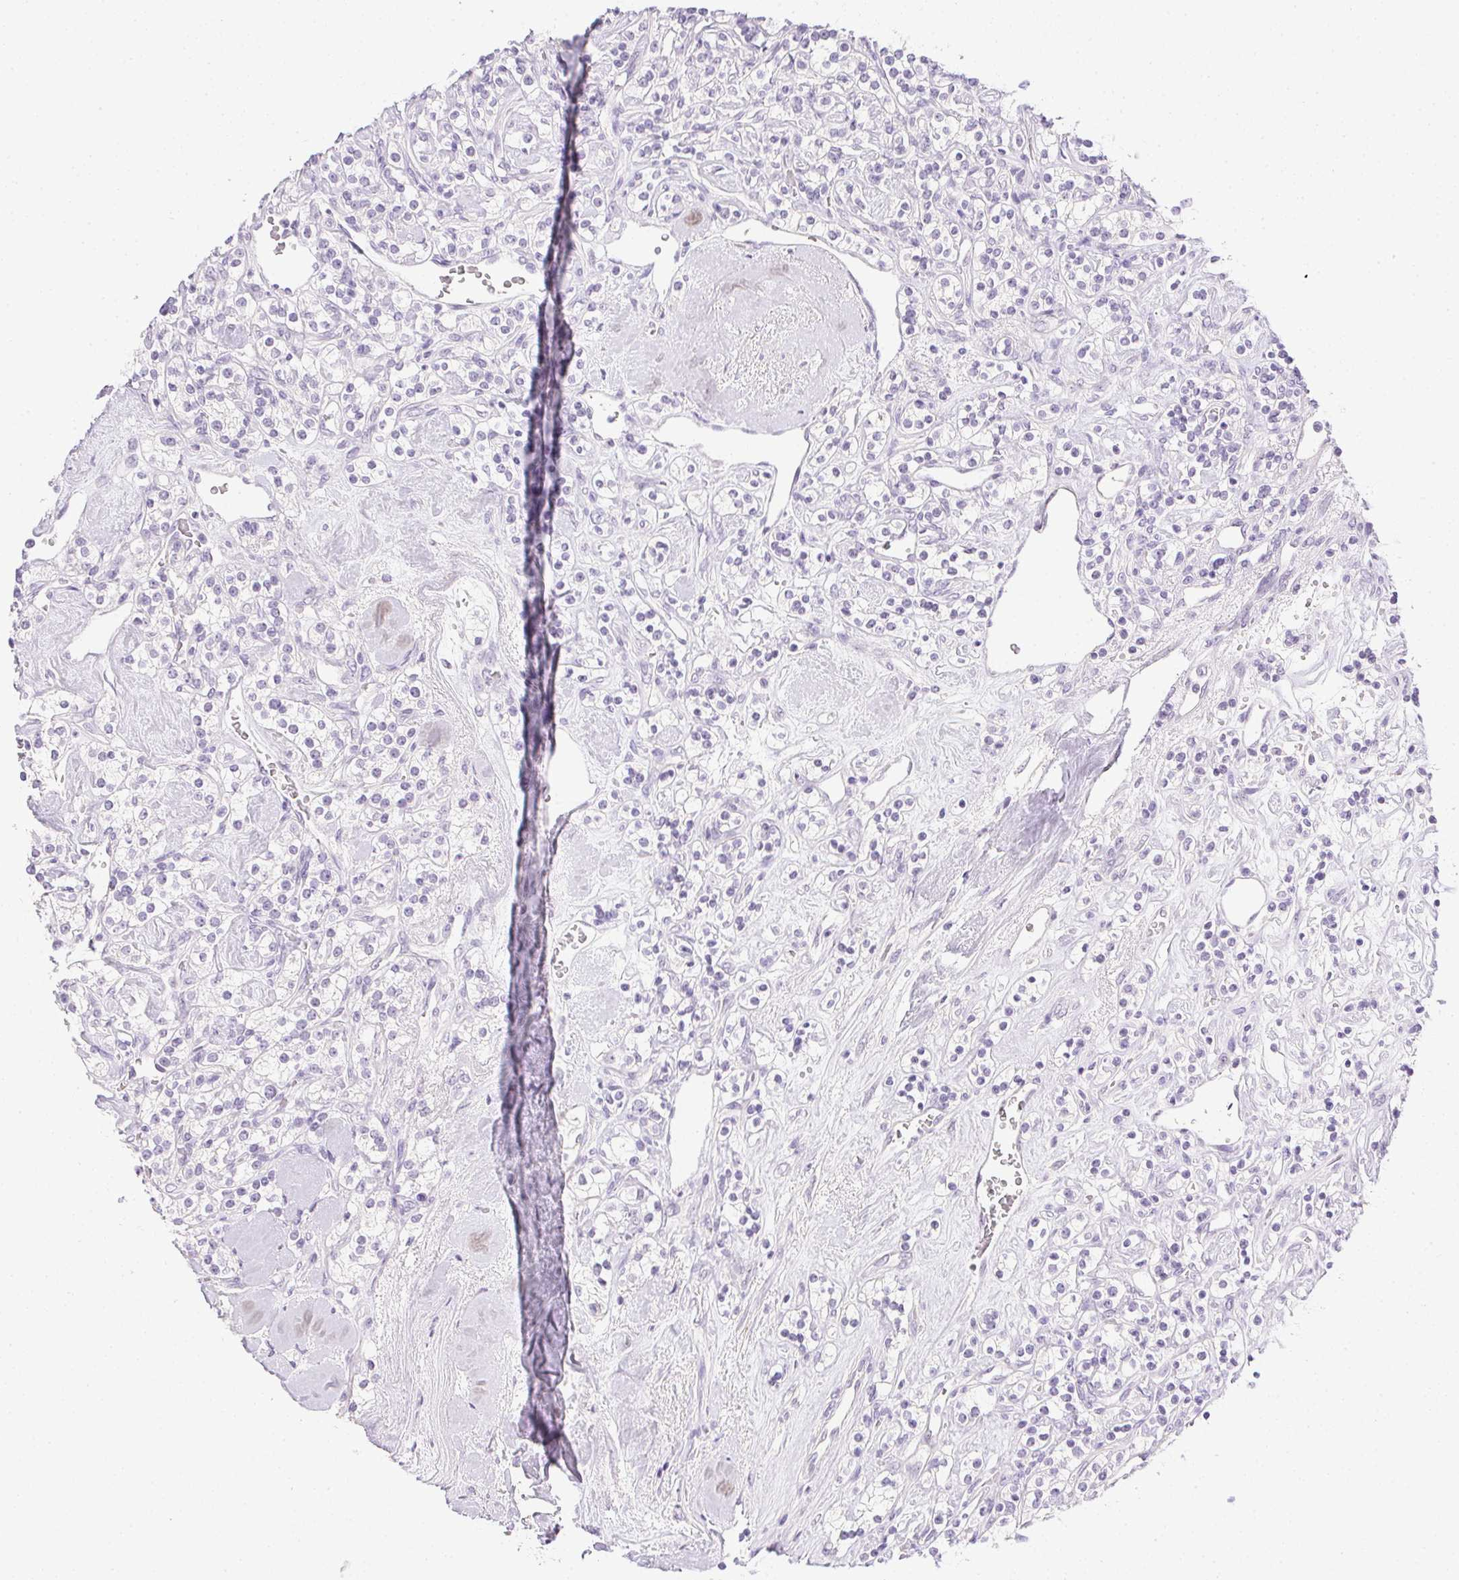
{"staining": {"intensity": "negative", "quantity": "none", "location": "none"}, "tissue": "renal cancer", "cell_type": "Tumor cells", "image_type": "cancer", "snomed": [{"axis": "morphology", "description": "Adenocarcinoma, NOS"}, {"axis": "topography", "description": "Kidney"}], "caption": "Immunohistochemical staining of renal cancer demonstrates no significant positivity in tumor cells.", "gene": "PRL", "patient": {"sex": "male", "age": 77}}